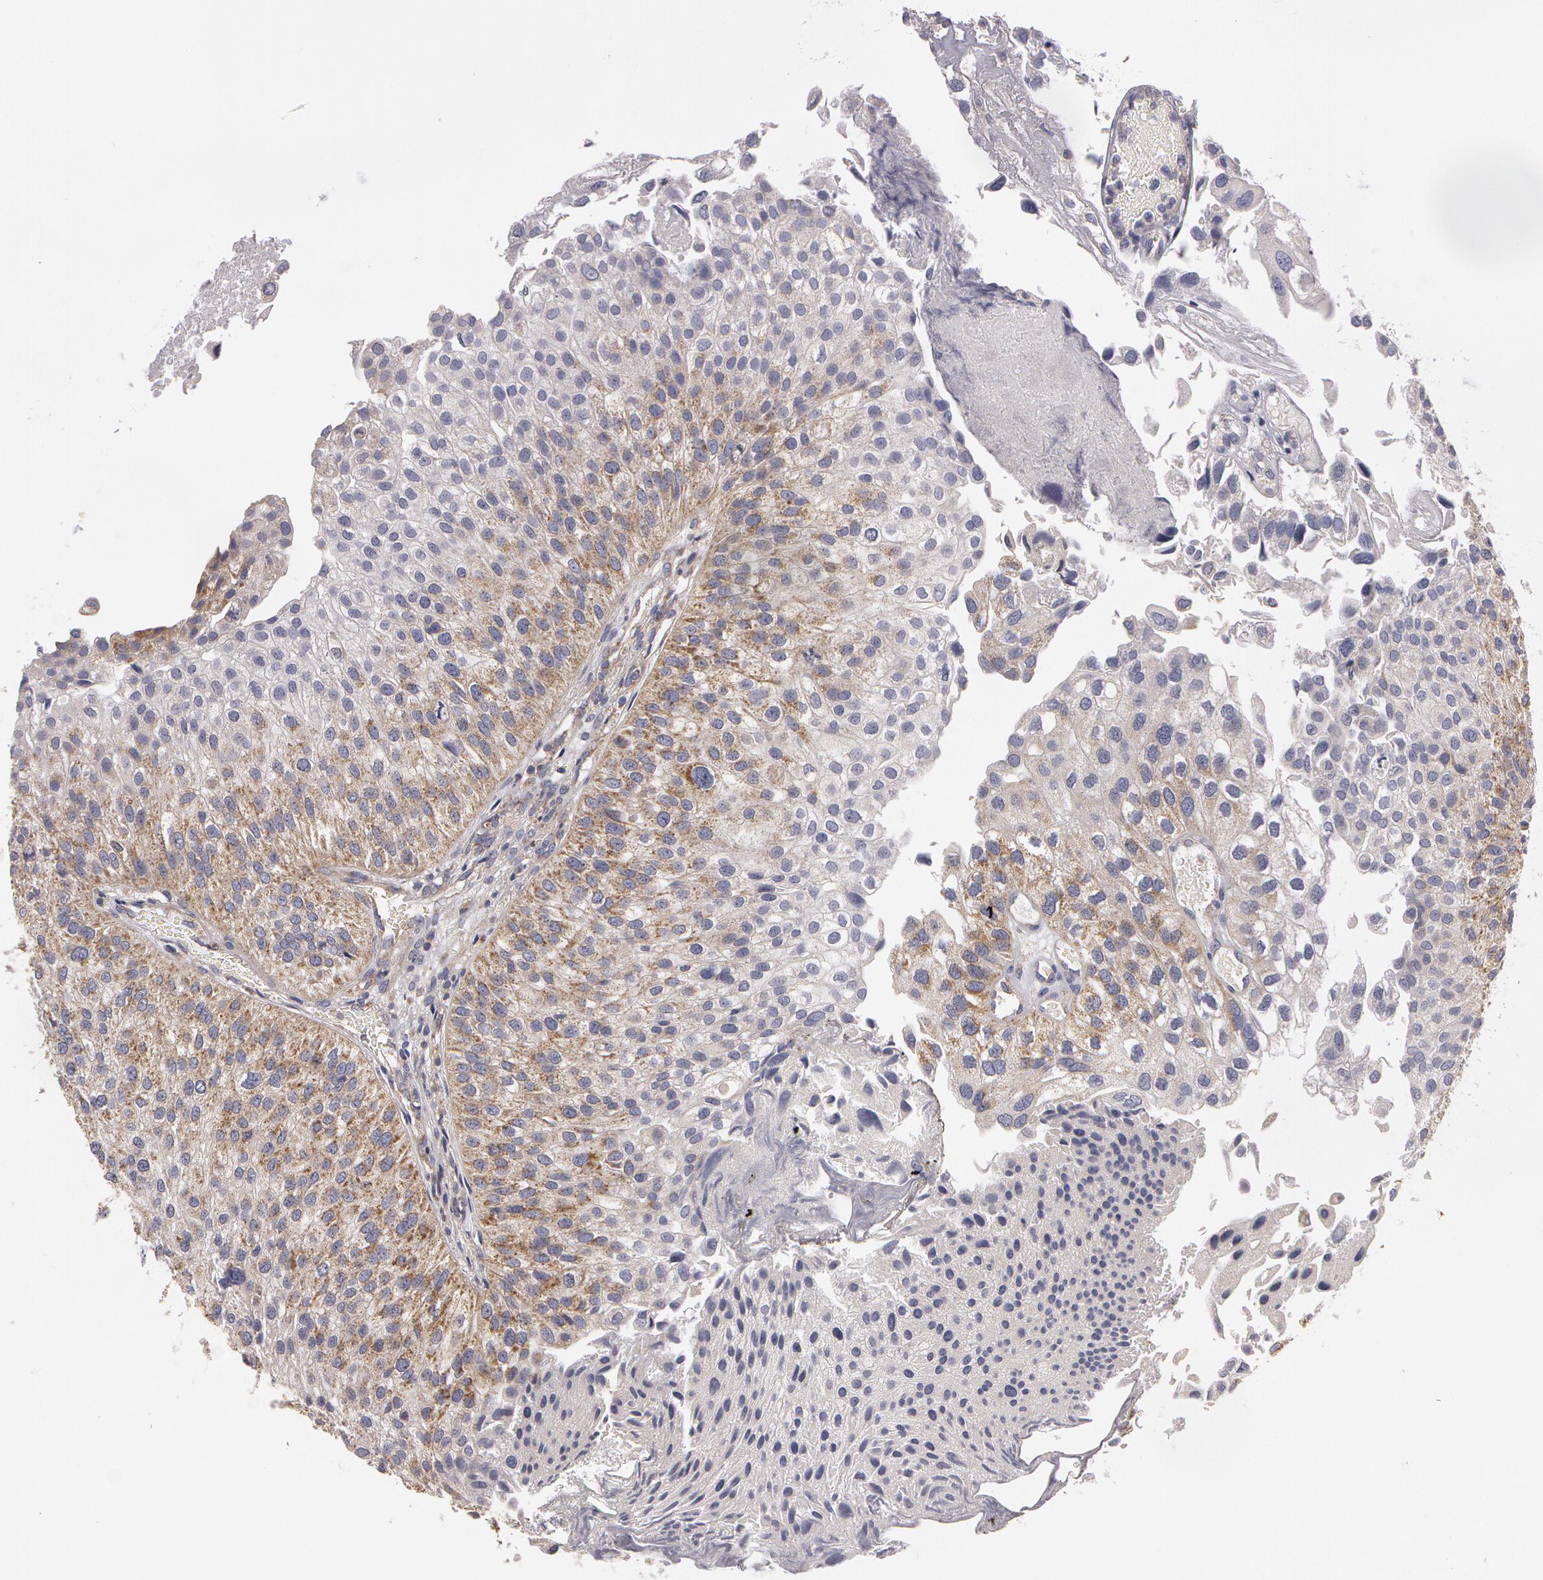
{"staining": {"intensity": "moderate", "quantity": "25%-75%", "location": "cytoplasmic/membranous"}, "tissue": "urothelial cancer", "cell_type": "Tumor cells", "image_type": "cancer", "snomed": [{"axis": "morphology", "description": "Urothelial carcinoma, Low grade"}, {"axis": "topography", "description": "Urinary bladder"}], "caption": "Moderate cytoplasmic/membranous protein expression is identified in about 25%-75% of tumor cells in urothelial cancer. The protein is stained brown, and the nuclei are stained in blue (DAB (3,3'-diaminobenzidine) IHC with brightfield microscopy, high magnification).", "gene": "NEK9", "patient": {"sex": "female", "age": 89}}